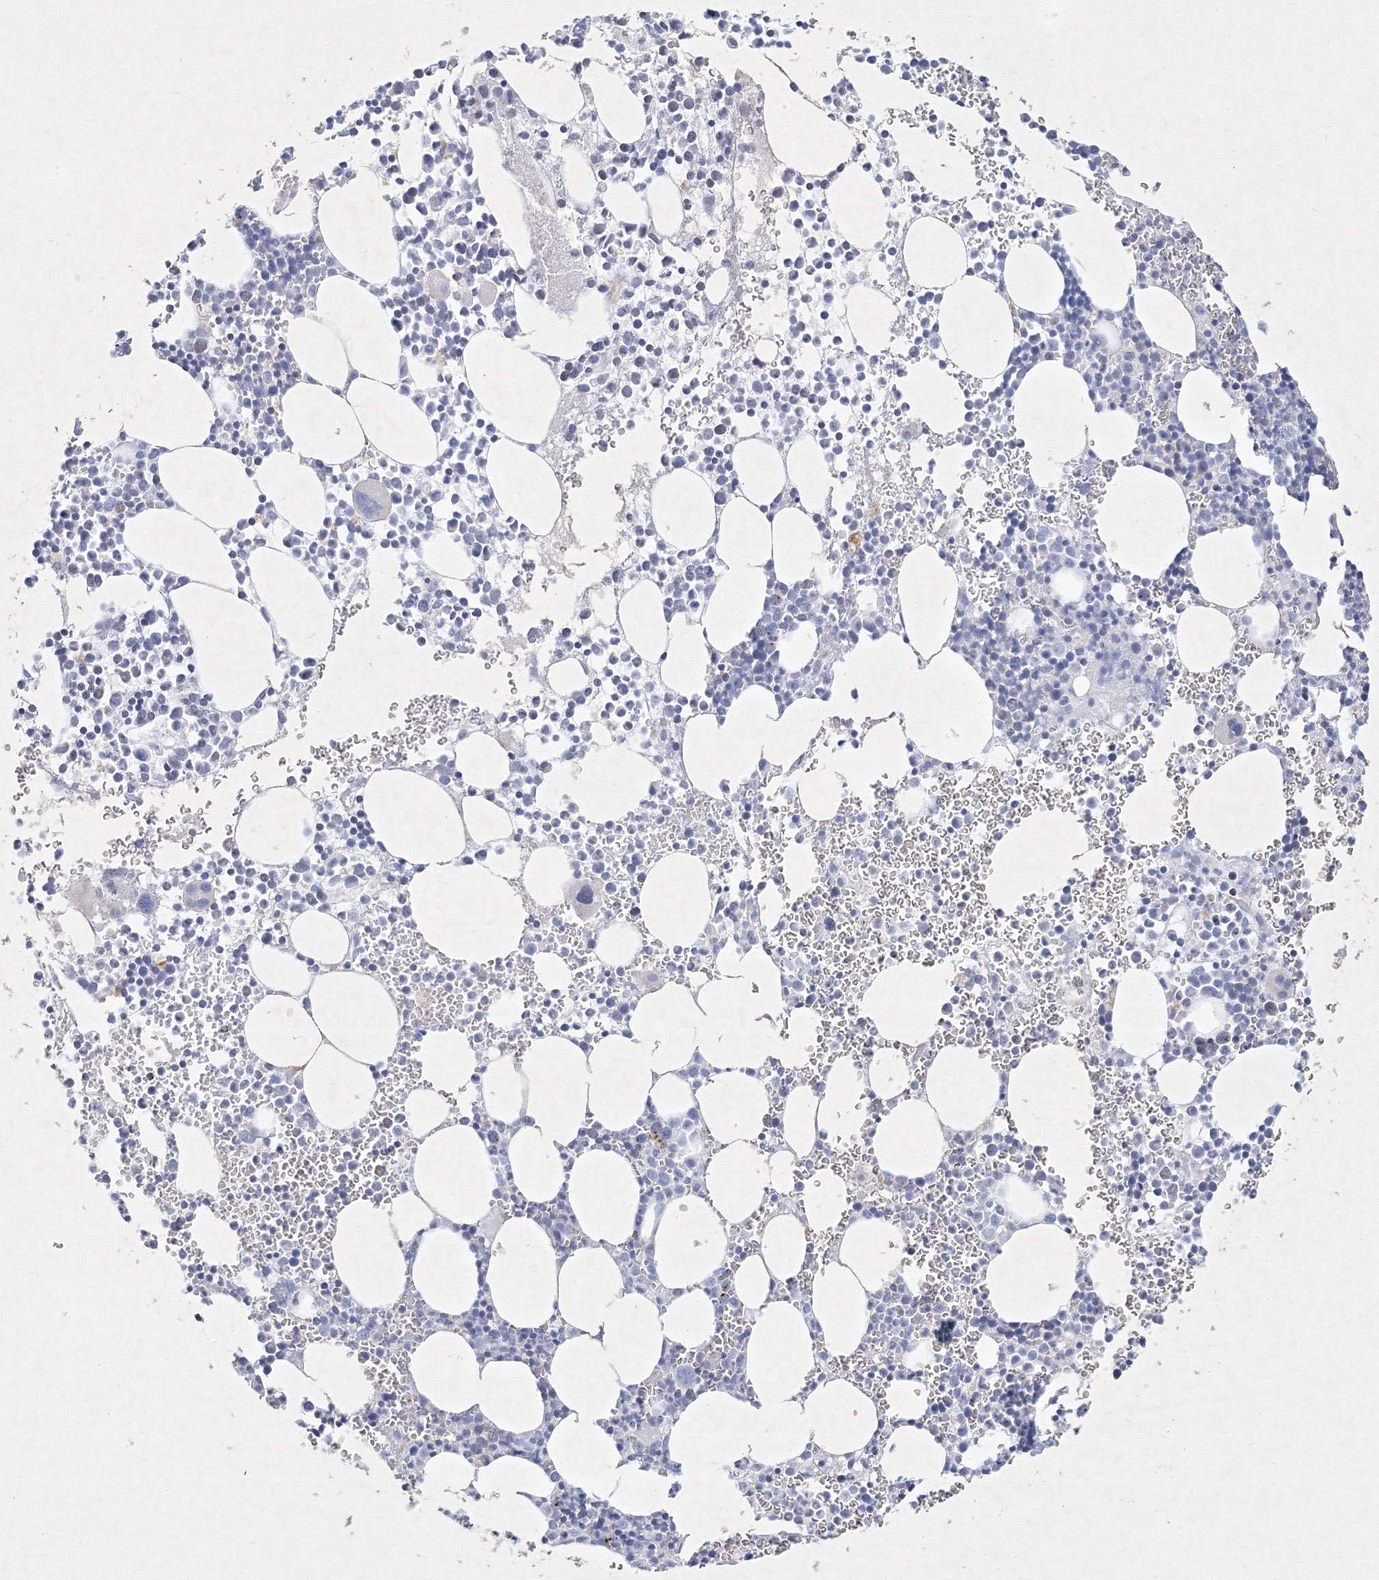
{"staining": {"intensity": "negative", "quantity": "none", "location": "none"}, "tissue": "bone marrow", "cell_type": "Hematopoietic cells", "image_type": "normal", "snomed": [{"axis": "morphology", "description": "Normal tissue, NOS"}, {"axis": "topography", "description": "Bone marrow"}], "caption": "Hematopoietic cells are negative for protein expression in normal human bone marrow. (DAB (3,3'-diaminobenzidine) IHC visualized using brightfield microscopy, high magnification).", "gene": "CXXC4", "patient": {"sex": "female", "age": 78}}